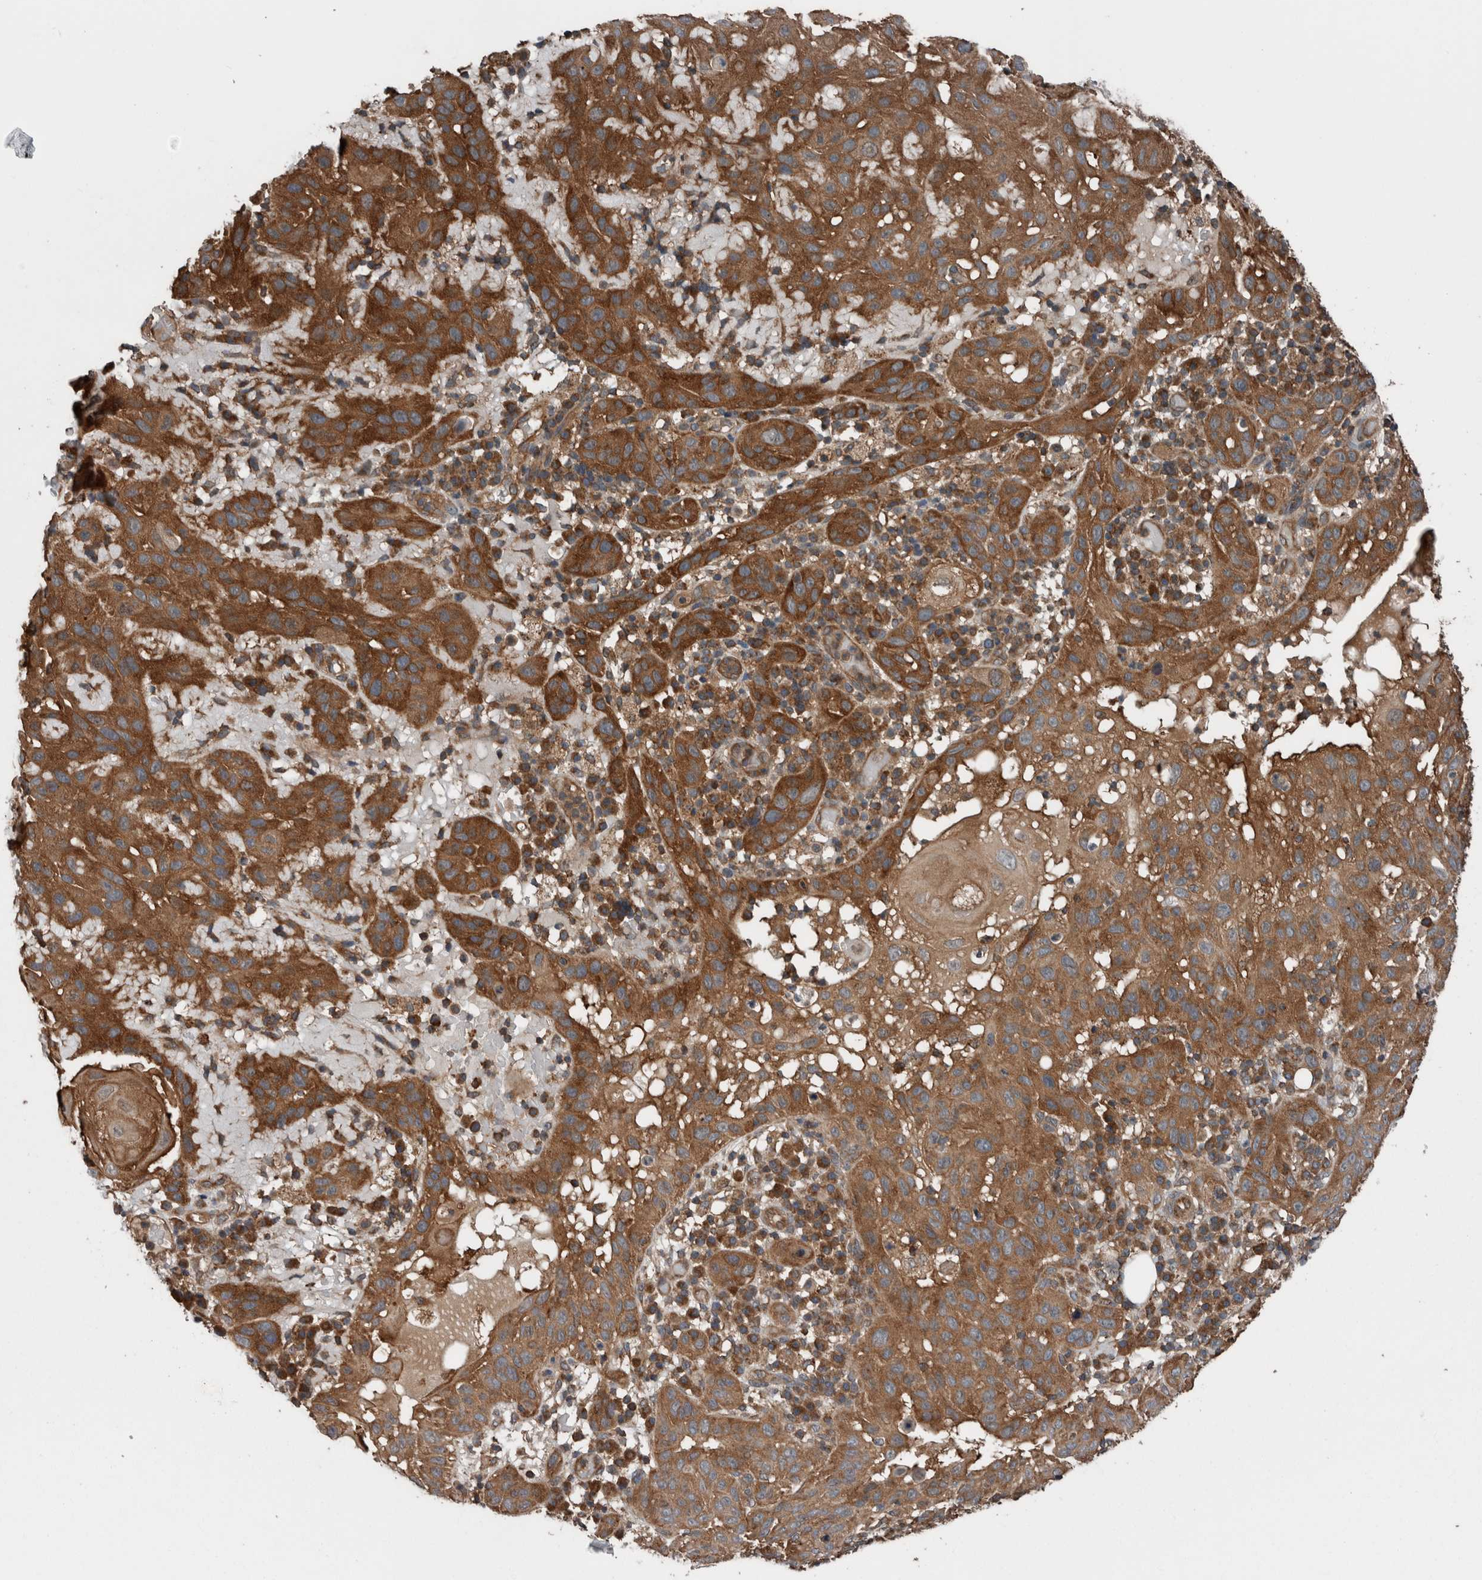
{"staining": {"intensity": "strong", "quantity": ">75%", "location": "cytoplasmic/membranous"}, "tissue": "skin cancer", "cell_type": "Tumor cells", "image_type": "cancer", "snomed": [{"axis": "morphology", "description": "Normal tissue, NOS"}, {"axis": "morphology", "description": "Squamous cell carcinoma, NOS"}, {"axis": "topography", "description": "Skin"}], "caption": "A brown stain labels strong cytoplasmic/membranous expression of a protein in human squamous cell carcinoma (skin) tumor cells.", "gene": "RIOK3", "patient": {"sex": "female", "age": 96}}